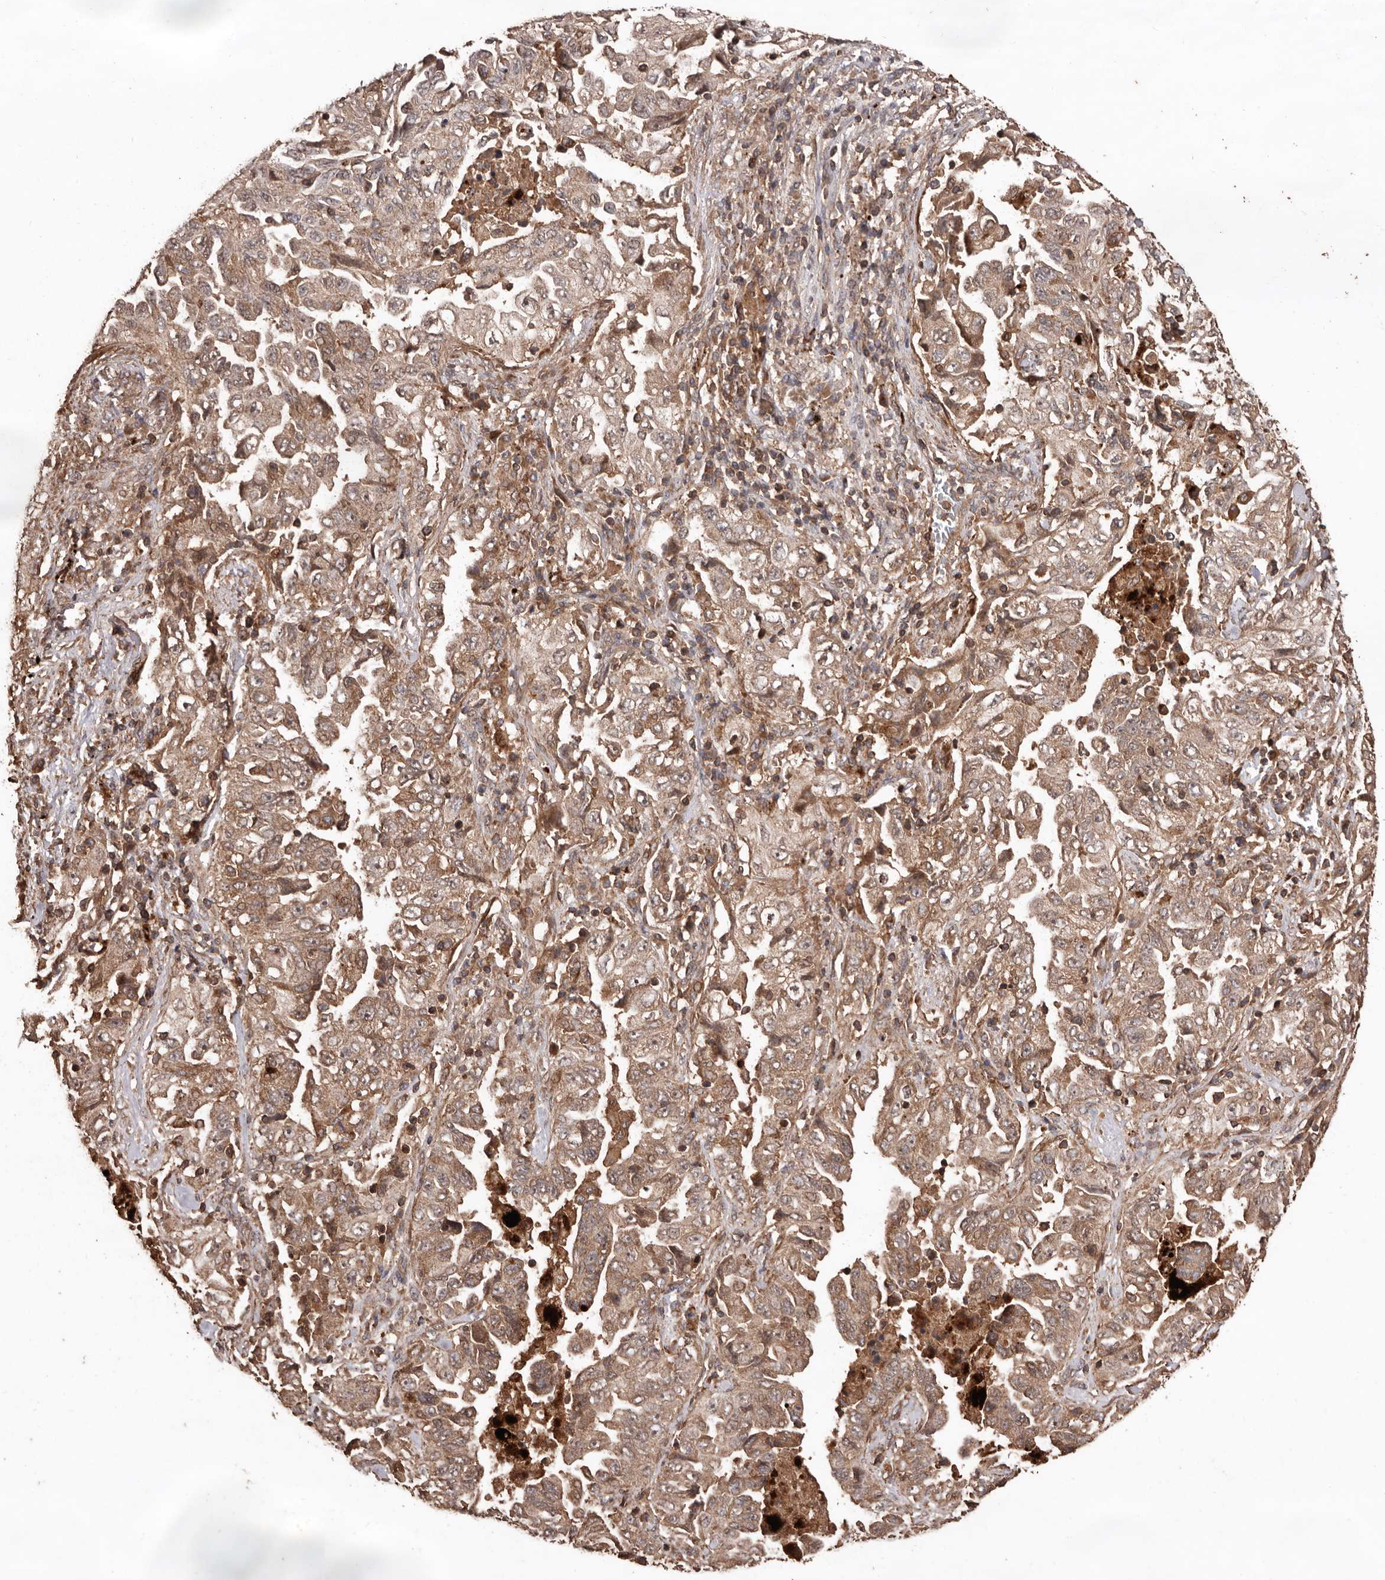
{"staining": {"intensity": "moderate", "quantity": ">75%", "location": "cytoplasmic/membranous"}, "tissue": "lung cancer", "cell_type": "Tumor cells", "image_type": "cancer", "snomed": [{"axis": "morphology", "description": "Adenocarcinoma, NOS"}, {"axis": "topography", "description": "Lung"}], "caption": "Tumor cells exhibit medium levels of moderate cytoplasmic/membranous positivity in about >75% of cells in human adenocarcinoma (lung). The protein is shown in brown color, while the nuclei are stained blue.", "gene": "RWDD1", "patient": {"sex": "female", "age": 51}}